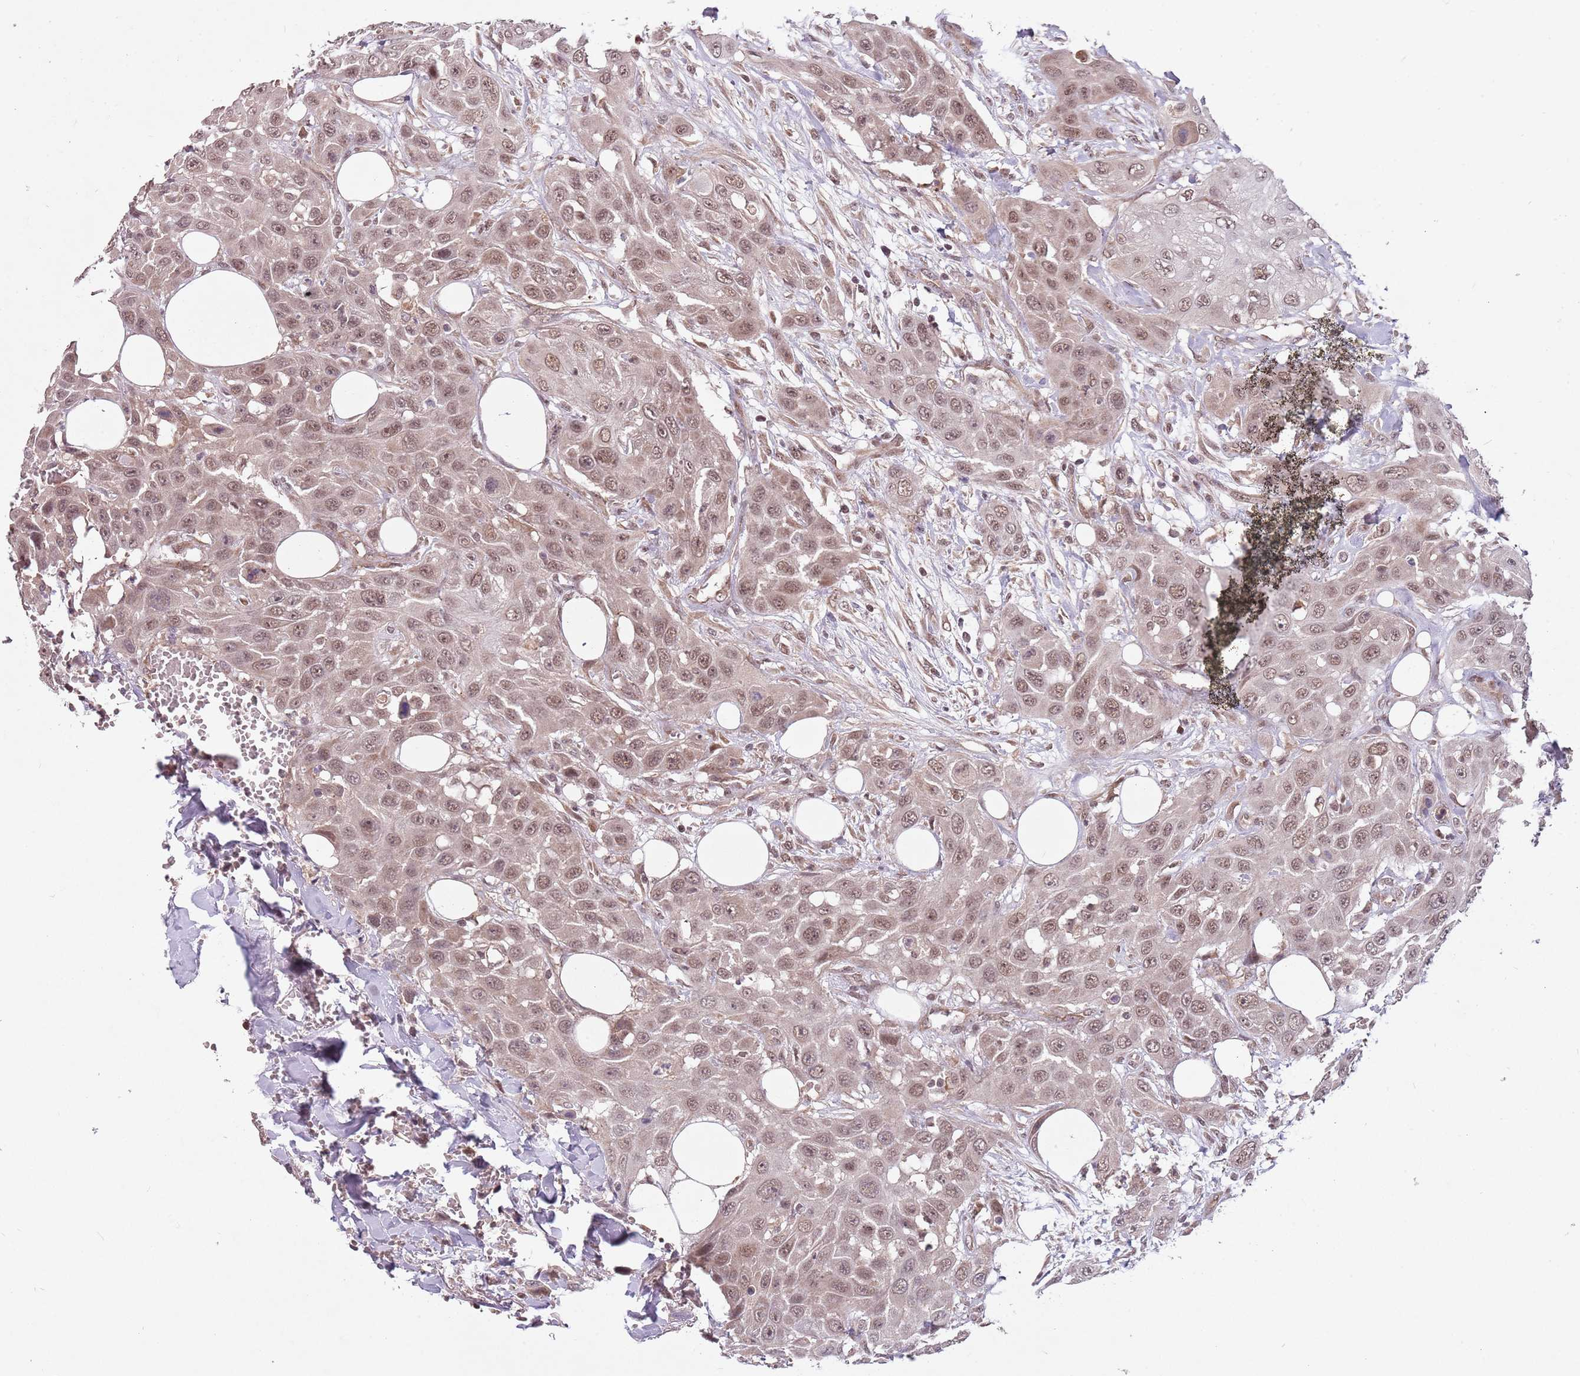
{"staining": {"intensity": "moderate", "quantity": ">75%", "location": "cytoplasmic/membranous,nuclear"}, "tissue": "head and neck cancer", "cell_type": "Tumor cells", "image_type": "cancer", "snomed": [{"axis": "morphology", "description": "Squamous cell carcinoma, NOS"}, {"axis": "topography", "description": "Head-Neck"}], "caption": "A brown stain labels moderate cytoplasmic/membranous and nuclear staining of a protein in head and neck cancer (squamous cell carcinoma) tumor cells. (Stains: DAB in brown, nuclei in blue, Microscopy: brightfield microscopy at high magnification).", "gene": "SUDS3", "patient": {"sex": "male", "age": 81}}